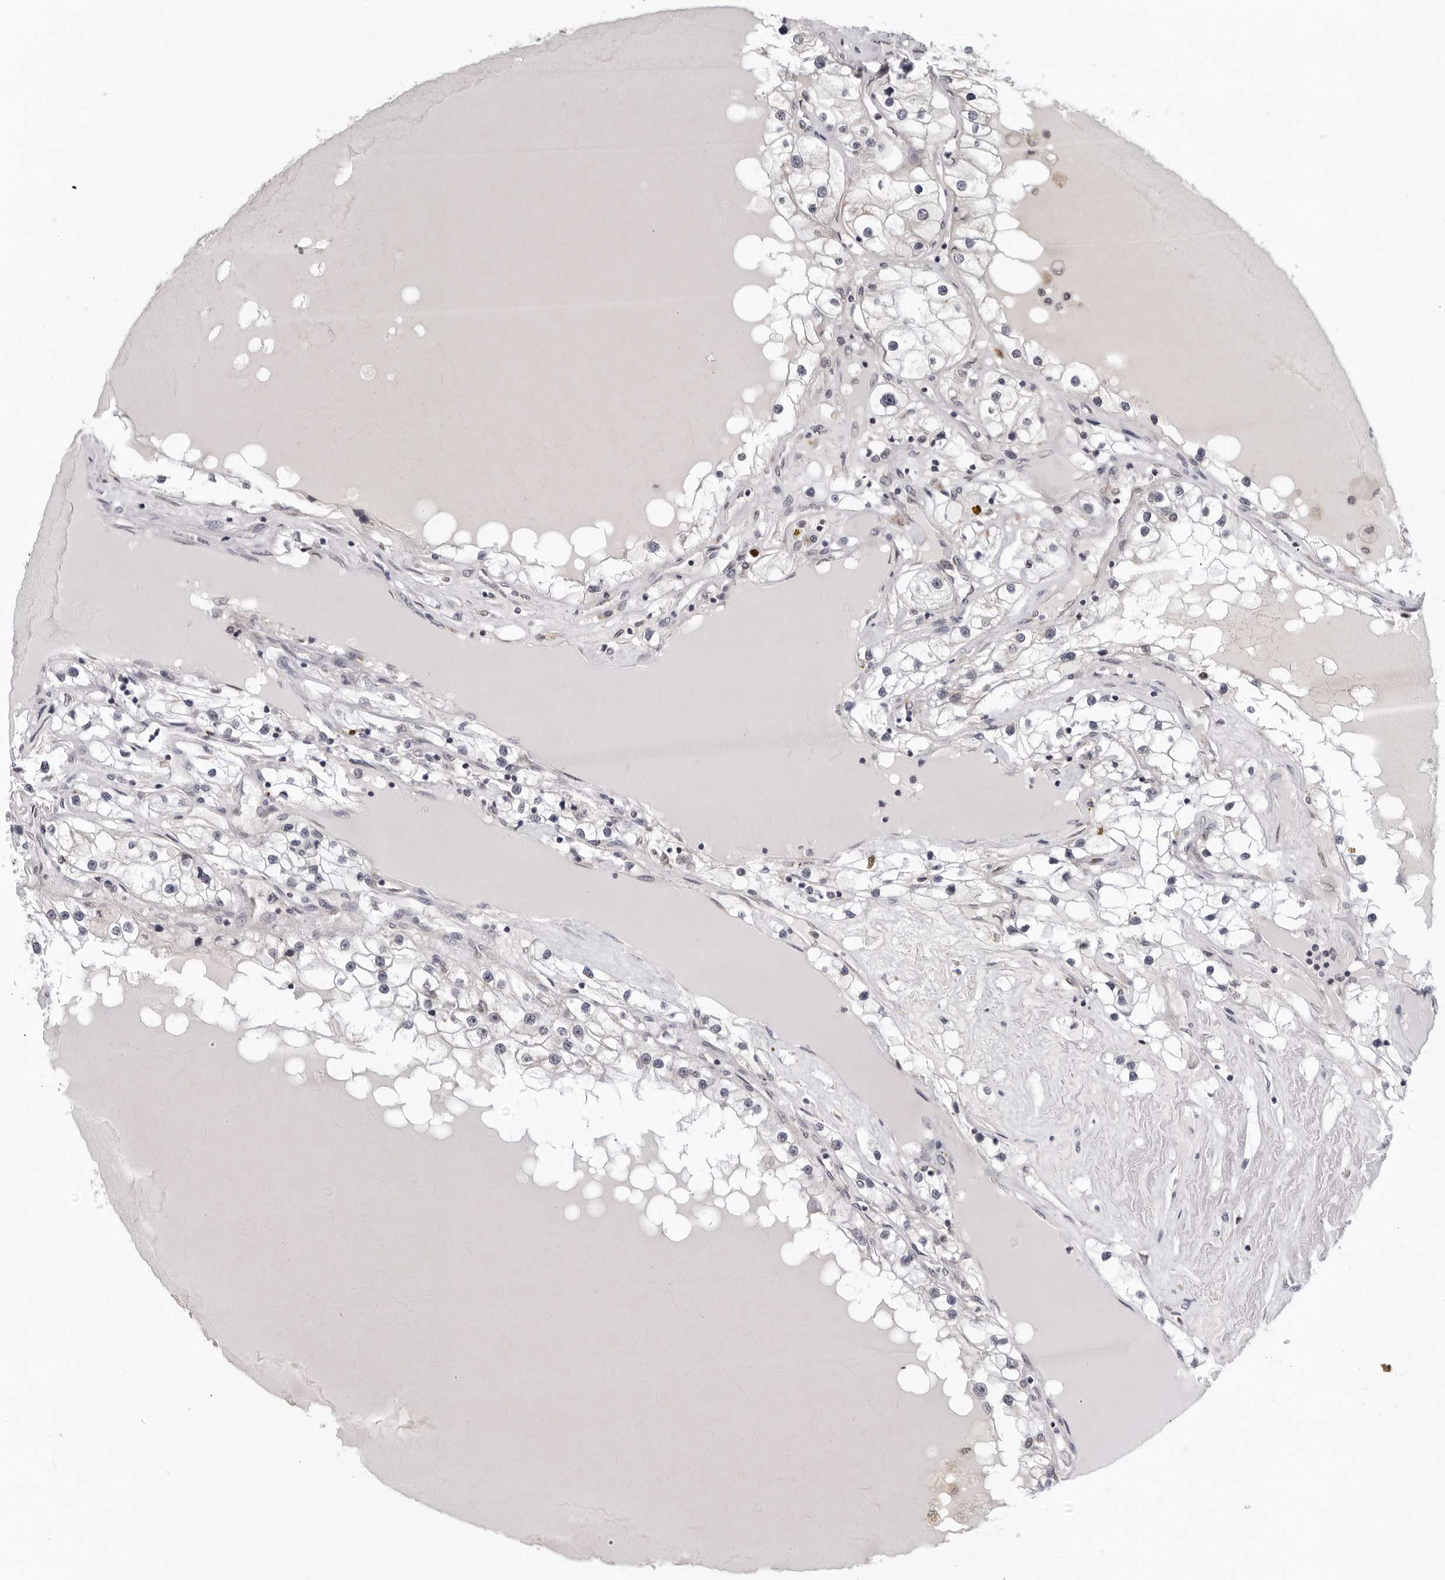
{"staining": {"intensity": "negative", "quantity": "none", "location": "none"}, "tissue": "renal cancer", "cell_type": "Tumor cells", "image_type": "cancer", "snomed": [{"axis": "morphology", "description": "Adenocarcinoma, NOS"}, {"axis": "topography", "description": "Kidney"}], "caption": "Tumor cells are negative for protein expression in human renal cancer.", "gene": "CPT2", "patient": {"sex": "male", "age": 68}}